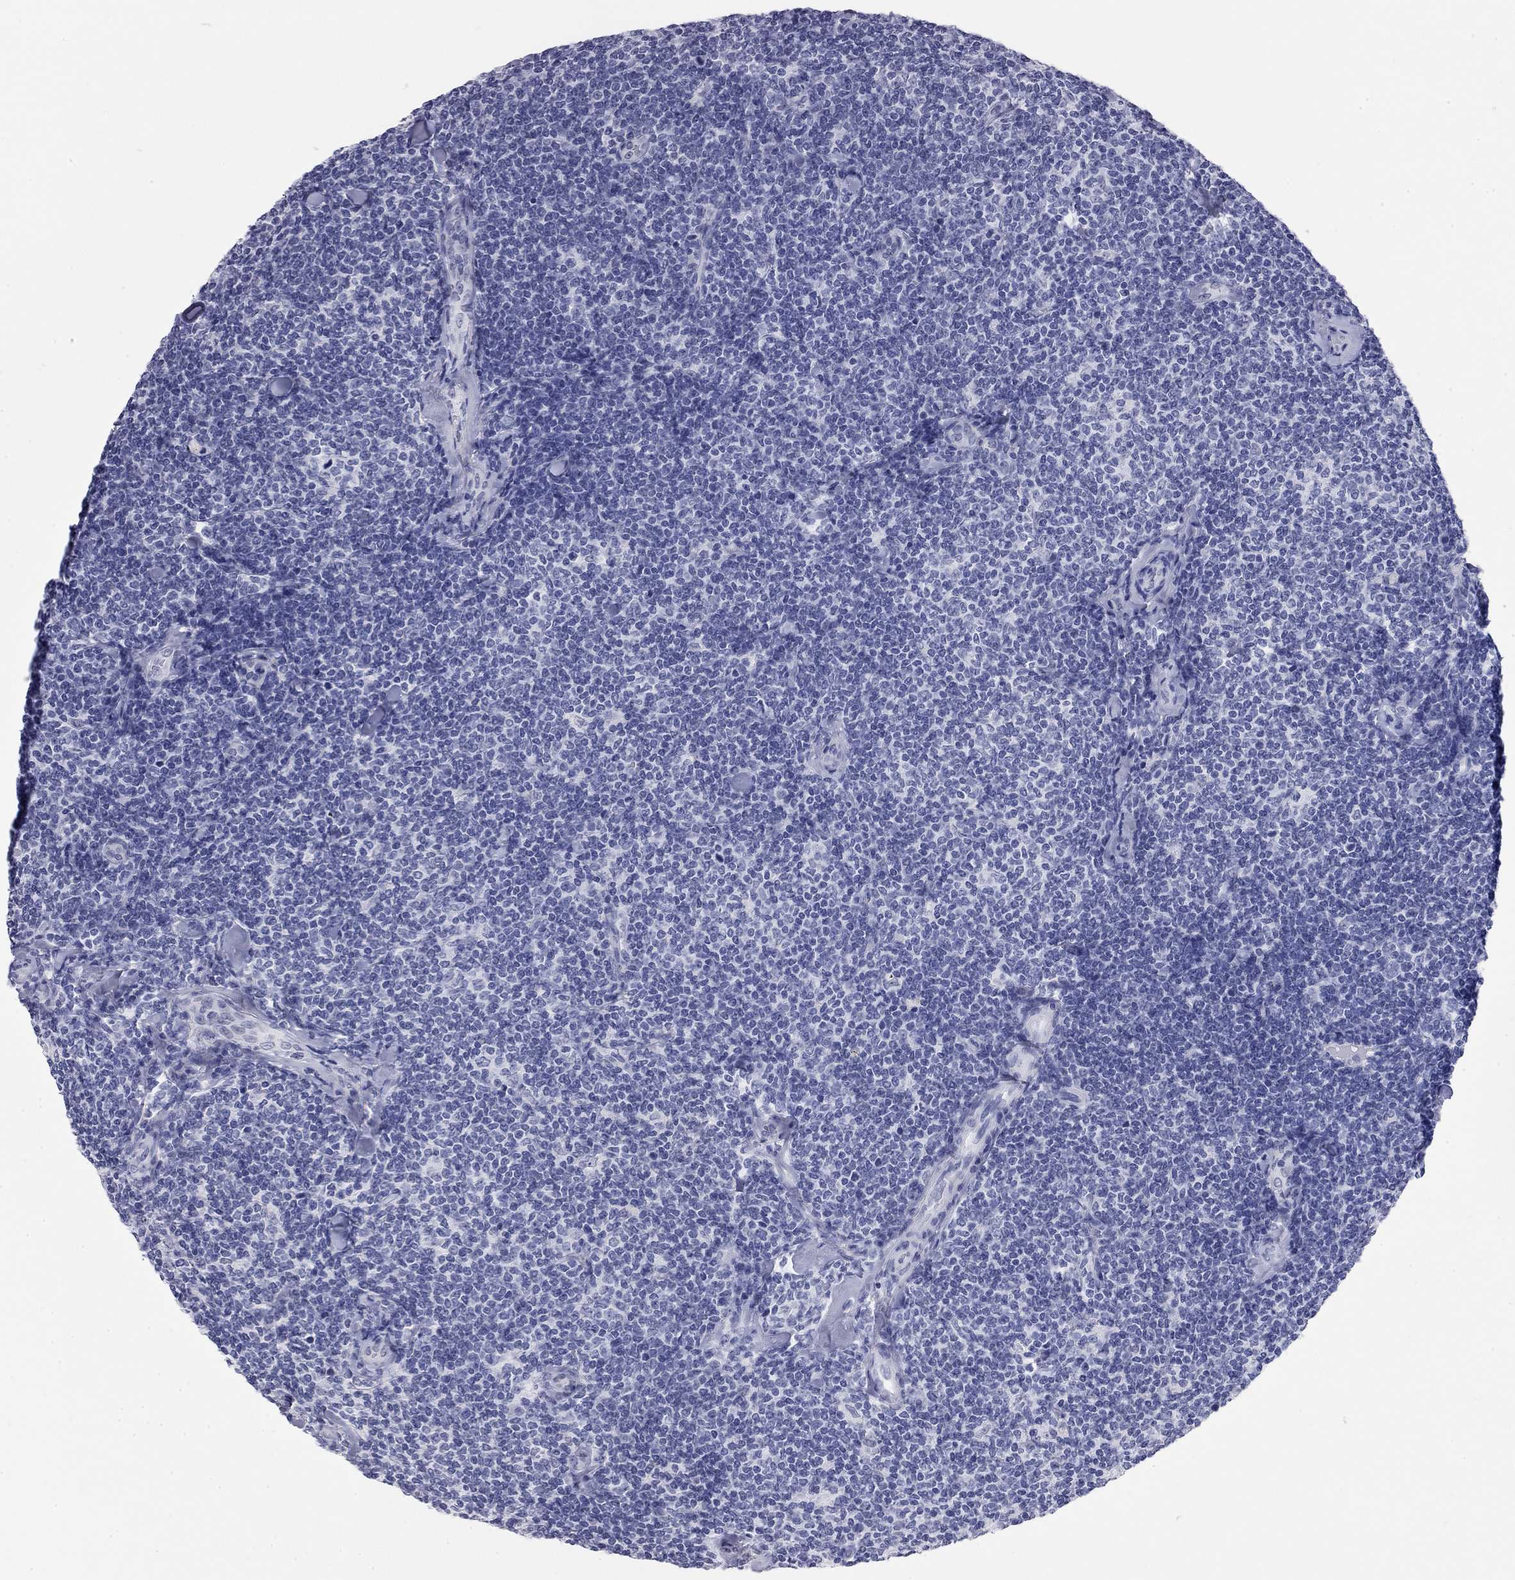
{"staining": {"intensity": "negative", "quantity": "none", "location": "none"}, "tissue": "lymphoma", "cell_type": "Tumor cells", "image_type": "cancer", "snomed": [{"axis": "morphology", "description": "Malignant lymphoma, non-Hodgkin's type, Low grade"}, {"axis": "topography", "description": "Lymph node"}], "caption": "Immunohistochemical staining of lymphoma exhibits no significant expression in tumor cells.", "gene": "AK8", "patient": {"sex": "female", "age": 56}}